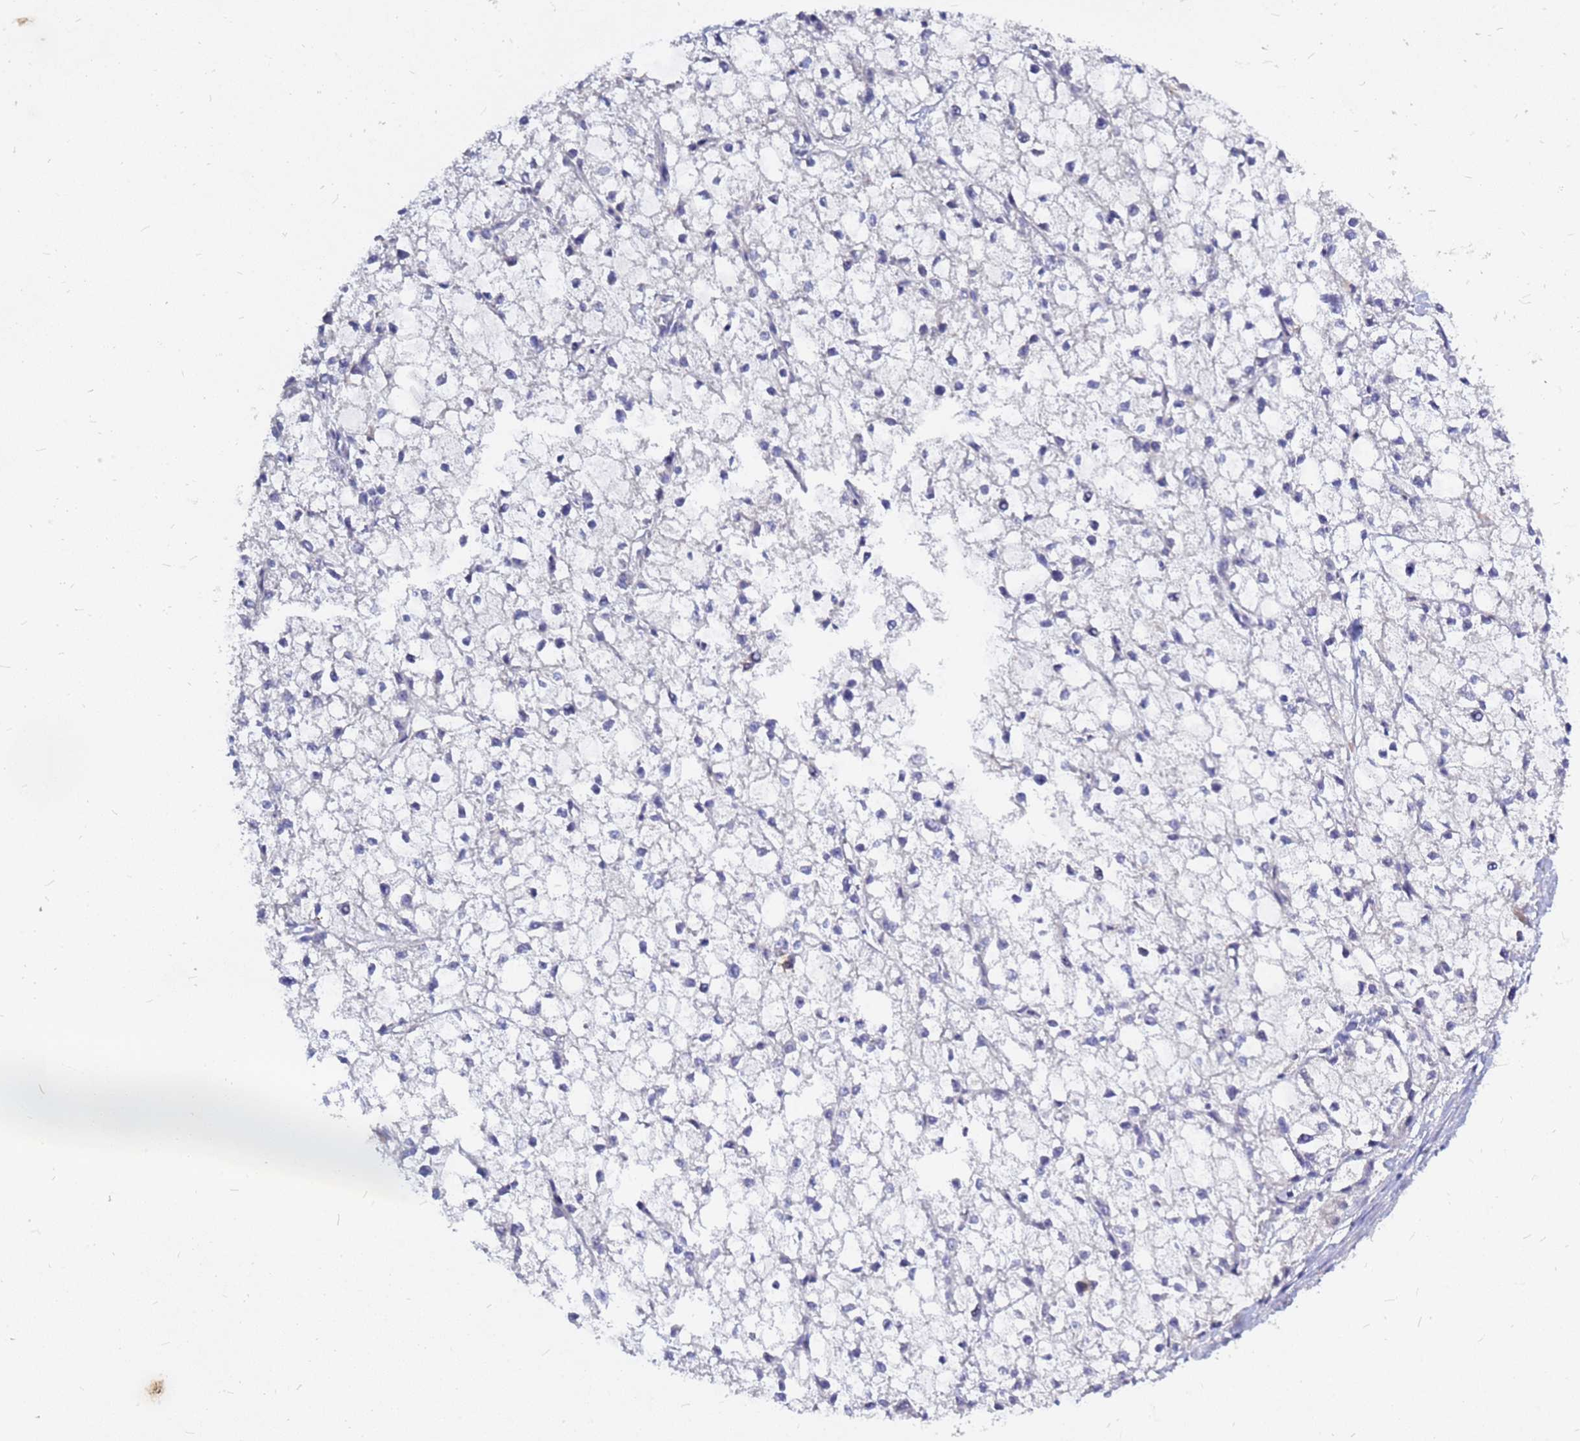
{"staining": {"intensity": "negative", "quantity": "none", "location": "none"}, "tissue": "liver cancer", "cell_type": "Tumor cells", "image_type": "cancer", "snomed": [{"axis": "morphology", "description": "Carcinoma, Hepatocellular, NOS"}, {"axis": "topography", "description": "Liver"}], "caption": "High power microscopy histopathology image of an immunohistochemistry photomicrograph of liver cancer (hepatocellular carcinoma), revealing no significant staining in tumor cells.", "gene": "SRGAP3", "patient": {"sex": "female", "age": 43}}